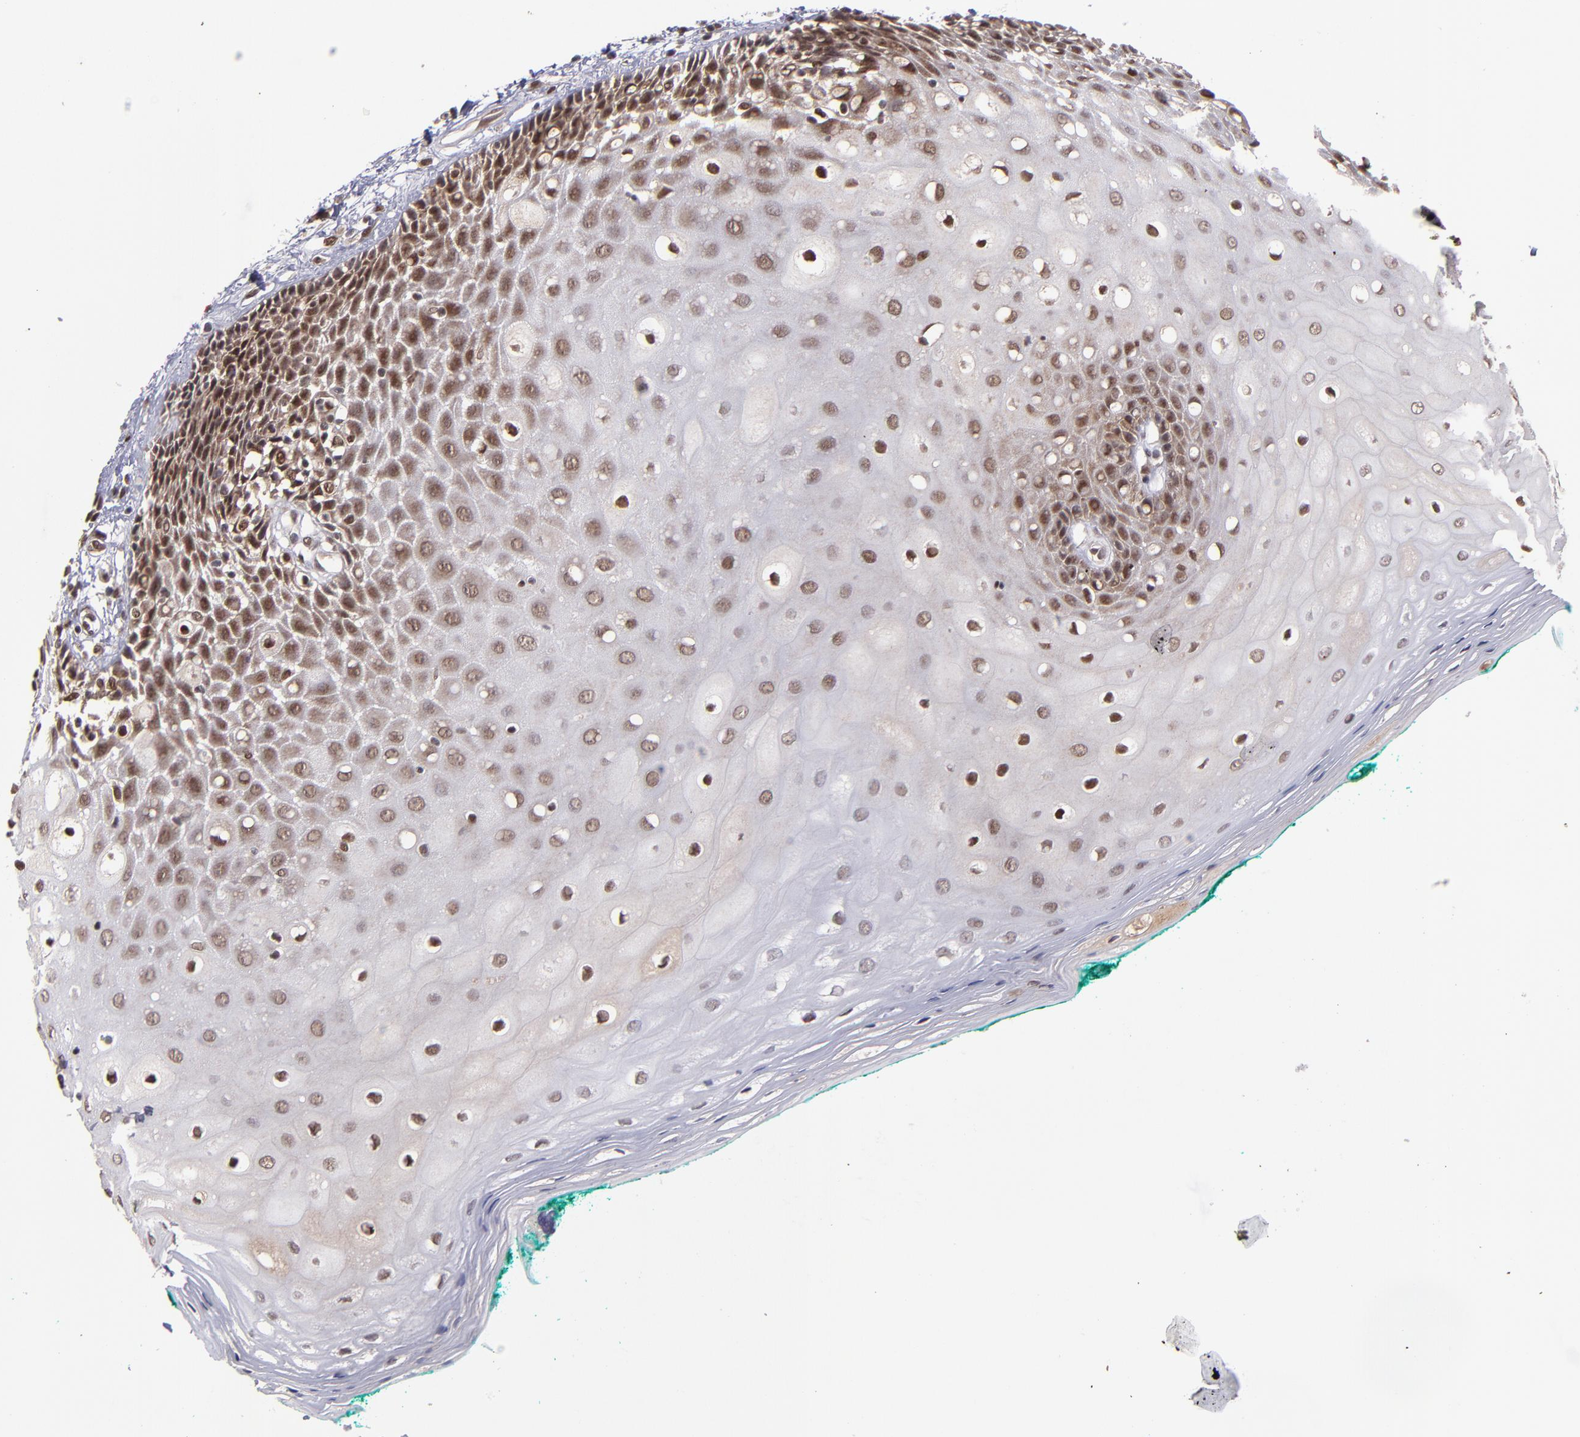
{"staining": {"intensity": "moderate", "quantity": ">75%", "location": "cytoplasmic/membranous,nuclear"}, "tissue": "oral mucosa", "cell_type": "Squamous epithelial cells", "image_type": "normal", "snomed": [{"axis": "morphology", "description": "Normal tissue, NOS"}, {"axis": "morphology", "description": "Squamous cell carcinoma, NOS"}, {"axis": "topography", "description": "Skeletal muscle"}, {"axis": "topography", "description": "Oral tissue"}, {"axis": "topography", "description": "Head-Neck"}], "caption": "Squamous epithelial cells show medium levels of moderate cytoplasmic/membranous,nuclear positivity in approximately >75% of cells in normal human oral mucosa. Using DAB (brown) and hematoxylin (blue) stains, captured at high magnification using brightfield microscopy.", "gene": "EP300", "patient": {"sex": "female", "age": 84}}